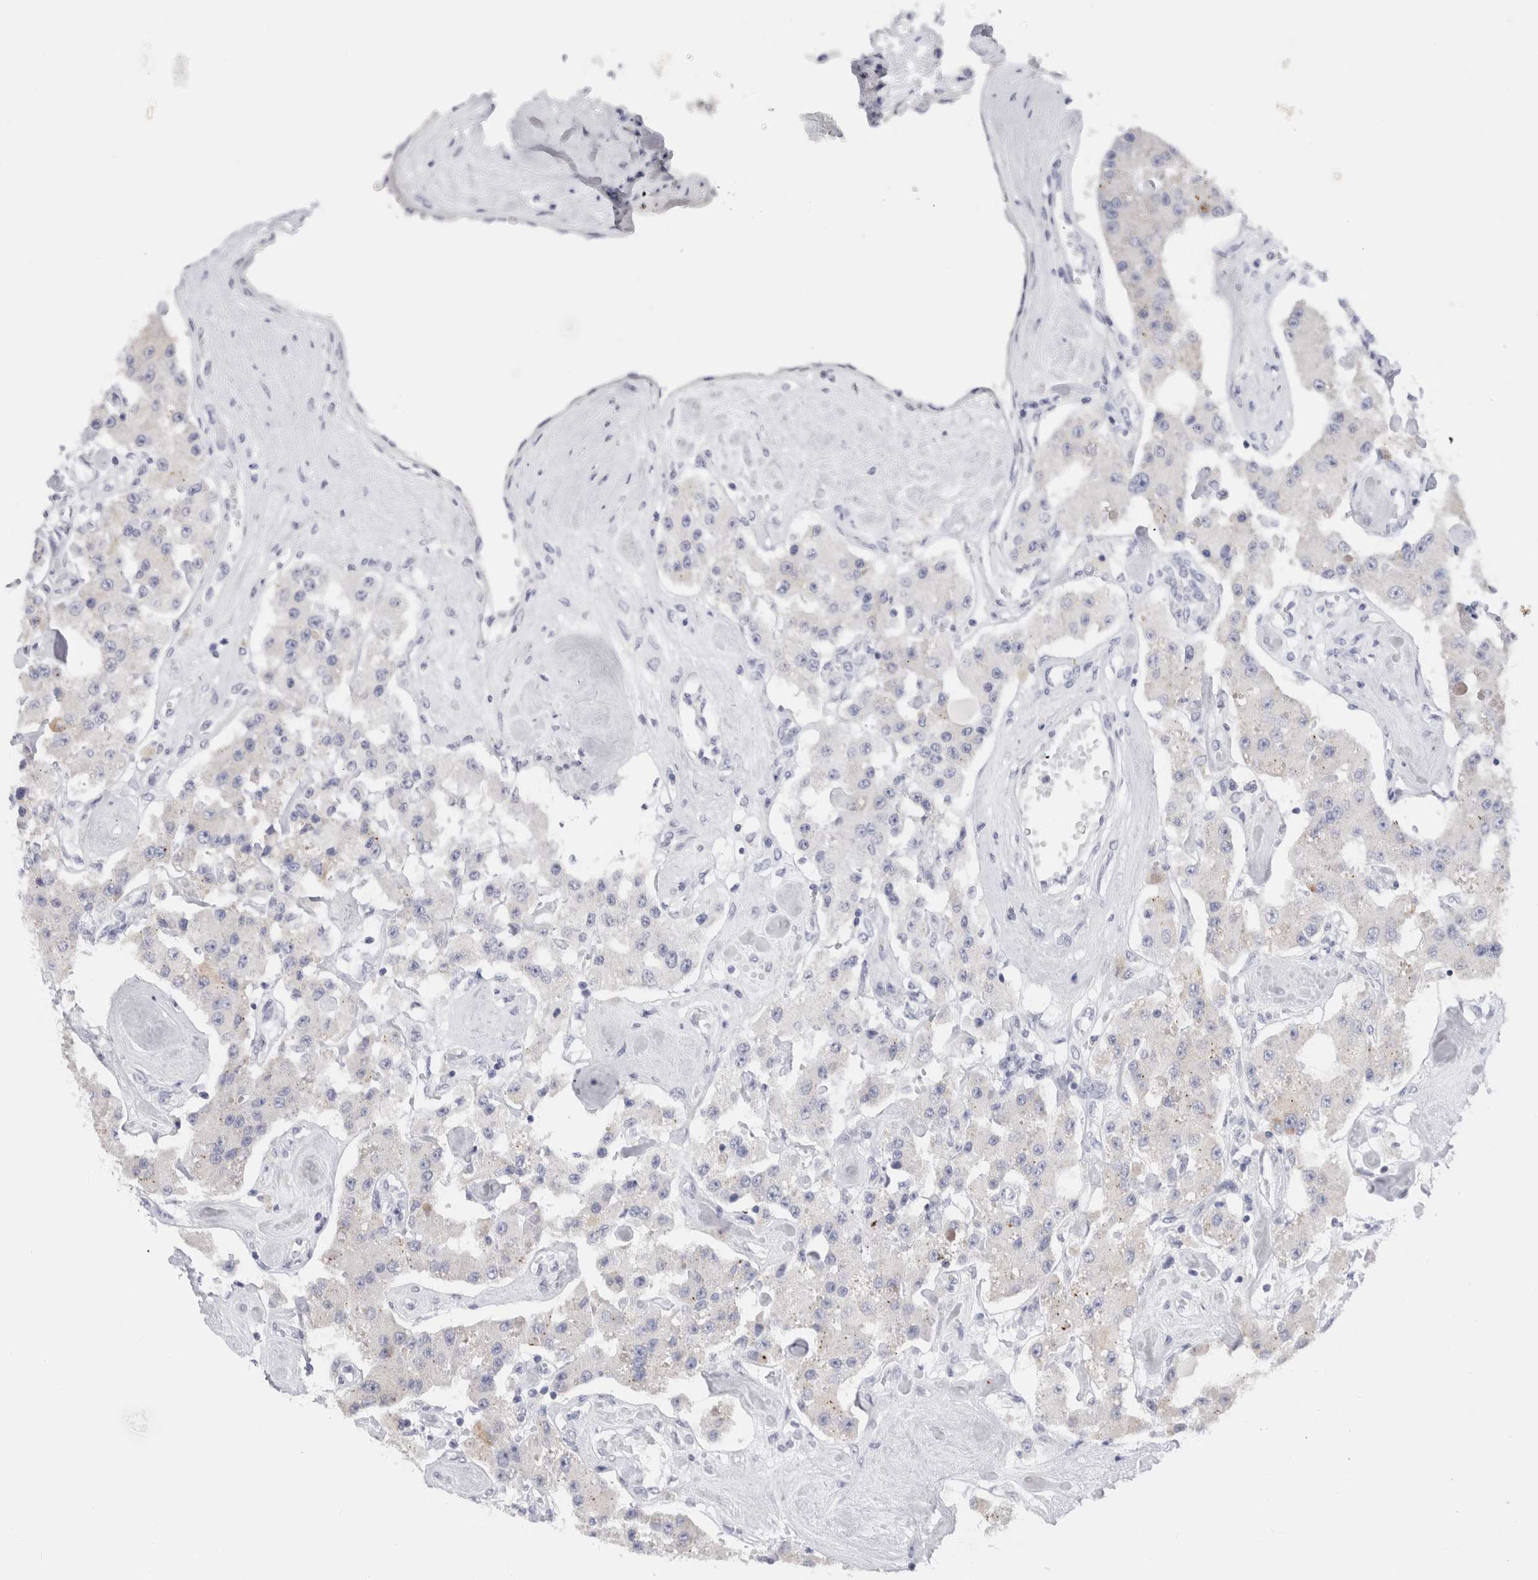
{"staining": {"intensity": "negative", "quantity": "none", "location": "none"}, "tissue": "carcinoid", "cell_type": "Tumor cells", "image_type": "cancer", "snomed": [{"axis": "morphology", "description": "Carcinoid, malignant, NOS"}, {"axis": "topography", "description": "Pancreas"}], "caption": "This is an IHC photomicrograph of human carcinoid. There is no staining in tumor cells.", "gene": "C9orf50", "patient": {"sex": "male", "age": 41}}